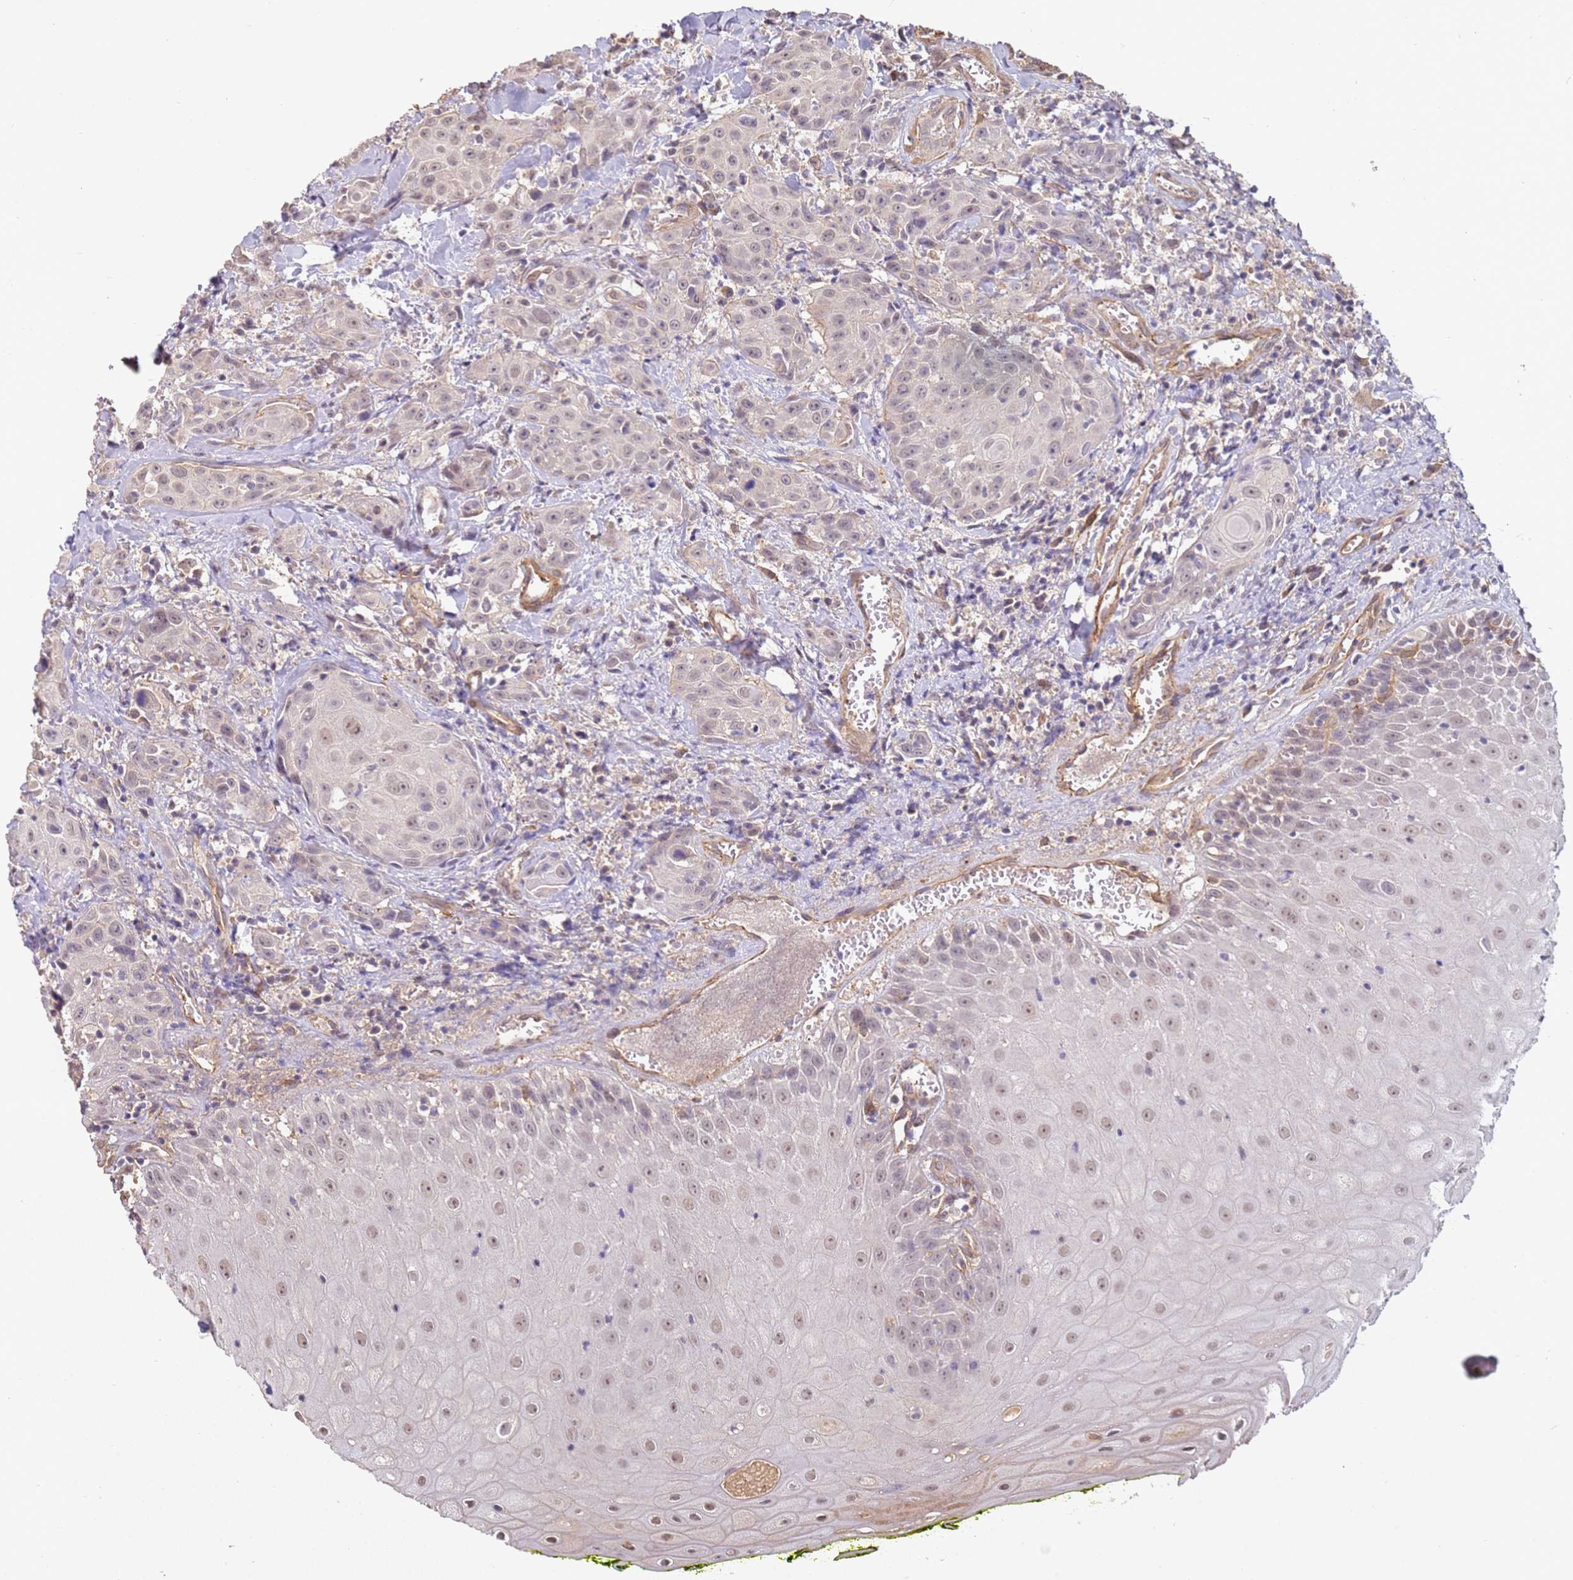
{"staining": {"intensity": "moderate", "quantity": ">75%", "location": "nuclear"}, "tissue": "head and neck cancer", "cell_type": "Tumor cells", "image_type": "cancer", "snomed": [{"axis": "morphology", "description": "Squamous cell carcinoma, NOS"}, {"axis": "topography", "description": "Oral tissue"}, {"axis": "topography", "description": "Head-Neck"}], "caption": "Protein expression analysis of head and neck squamous cell carcinoma shows moderate nuclear expression in approximately >75% of tumor cells.", "gene": "WDR93", "patient": {"sex": "female", "age": 82}}